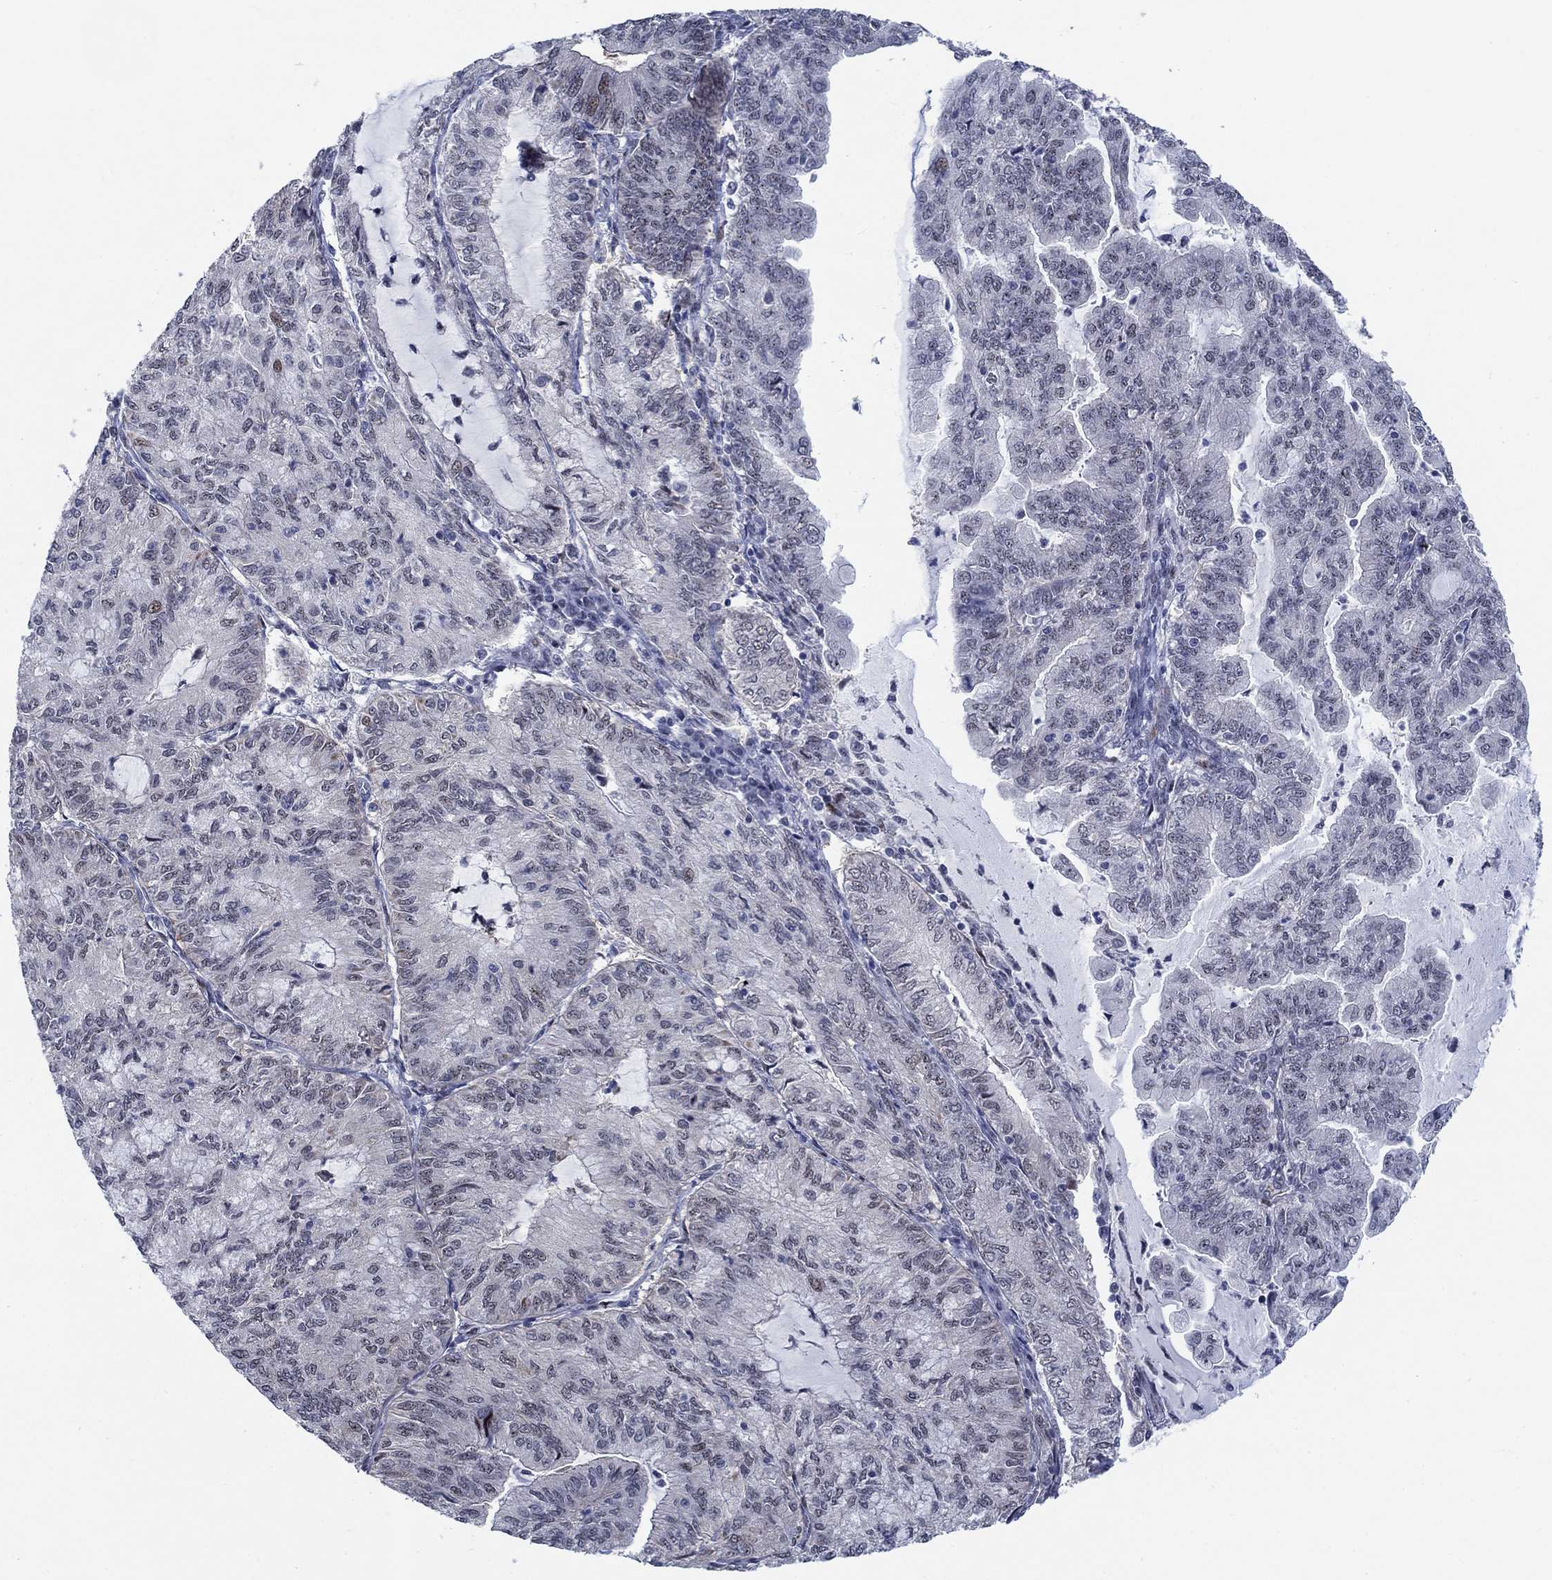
{"staining": {"intensity": "negative", "quantity": "none", "location": "none"}, "tissue": "endometrial cancer", "cell_type": "Tumor cells", "image_type": "cancer", "snomed": [{"axis": "morphology", "description": "Adenocarcinoma, NOS"}, {"axis": "topography", "description": "Endometrium"}], "caption": "Adenocarcinoma (endometrial) was stained to show a protein in brown. There is no significant positivity in tumor cells. (DAB (3,3'-diaminobenzidine) immunohistochemistry, high magnification).", "gene": "NEU3", "patient": {"sex": "female", "age": 82}}